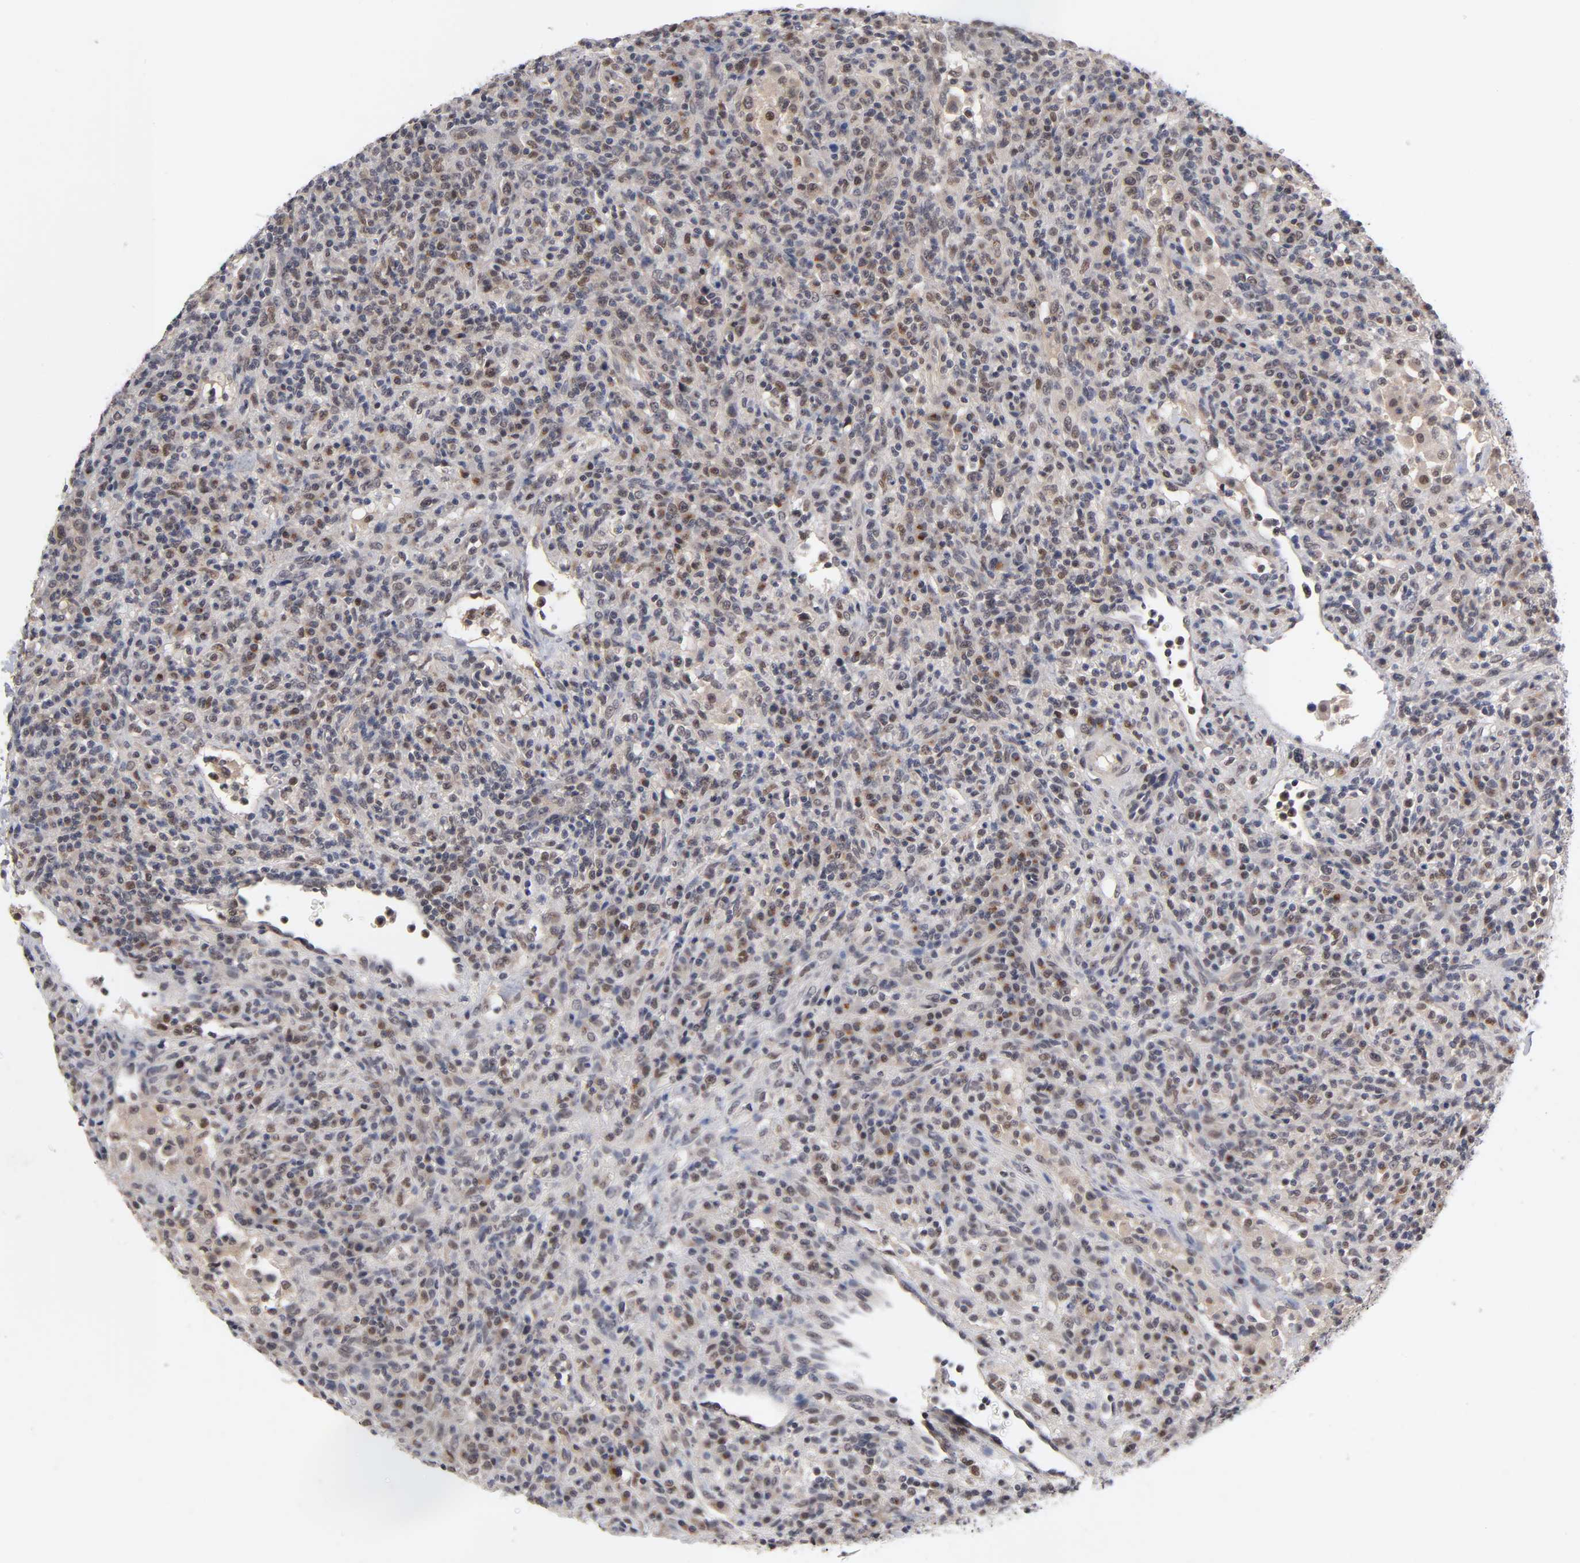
{"staining": {"intensity": "moderate", "quantity": "25%-75%", "location": "cytoplasmic/membranous,nuclear"}, "tissue": "lymphoma", "cell_type": "Tumor cells", "image_type": "cancer", "snomed": [{"axis": "morphology", "description": "Hodgkin's disease, NOS"}, {"axis": "topography", "description": "Lymph node"}], "caption": "Moderate cytoplasmic/membranous and nuclear protein expression is seen in about 25%-75% of tumor cells in lymphoma. The staining was performed using DAB (3,3'-diaminobenzidine), with brown indicating positive protein expression. Nuclei are stained blue with hematoxylin.", "gene": "EP300", "patient": {"sex": "male", "age": 65}}